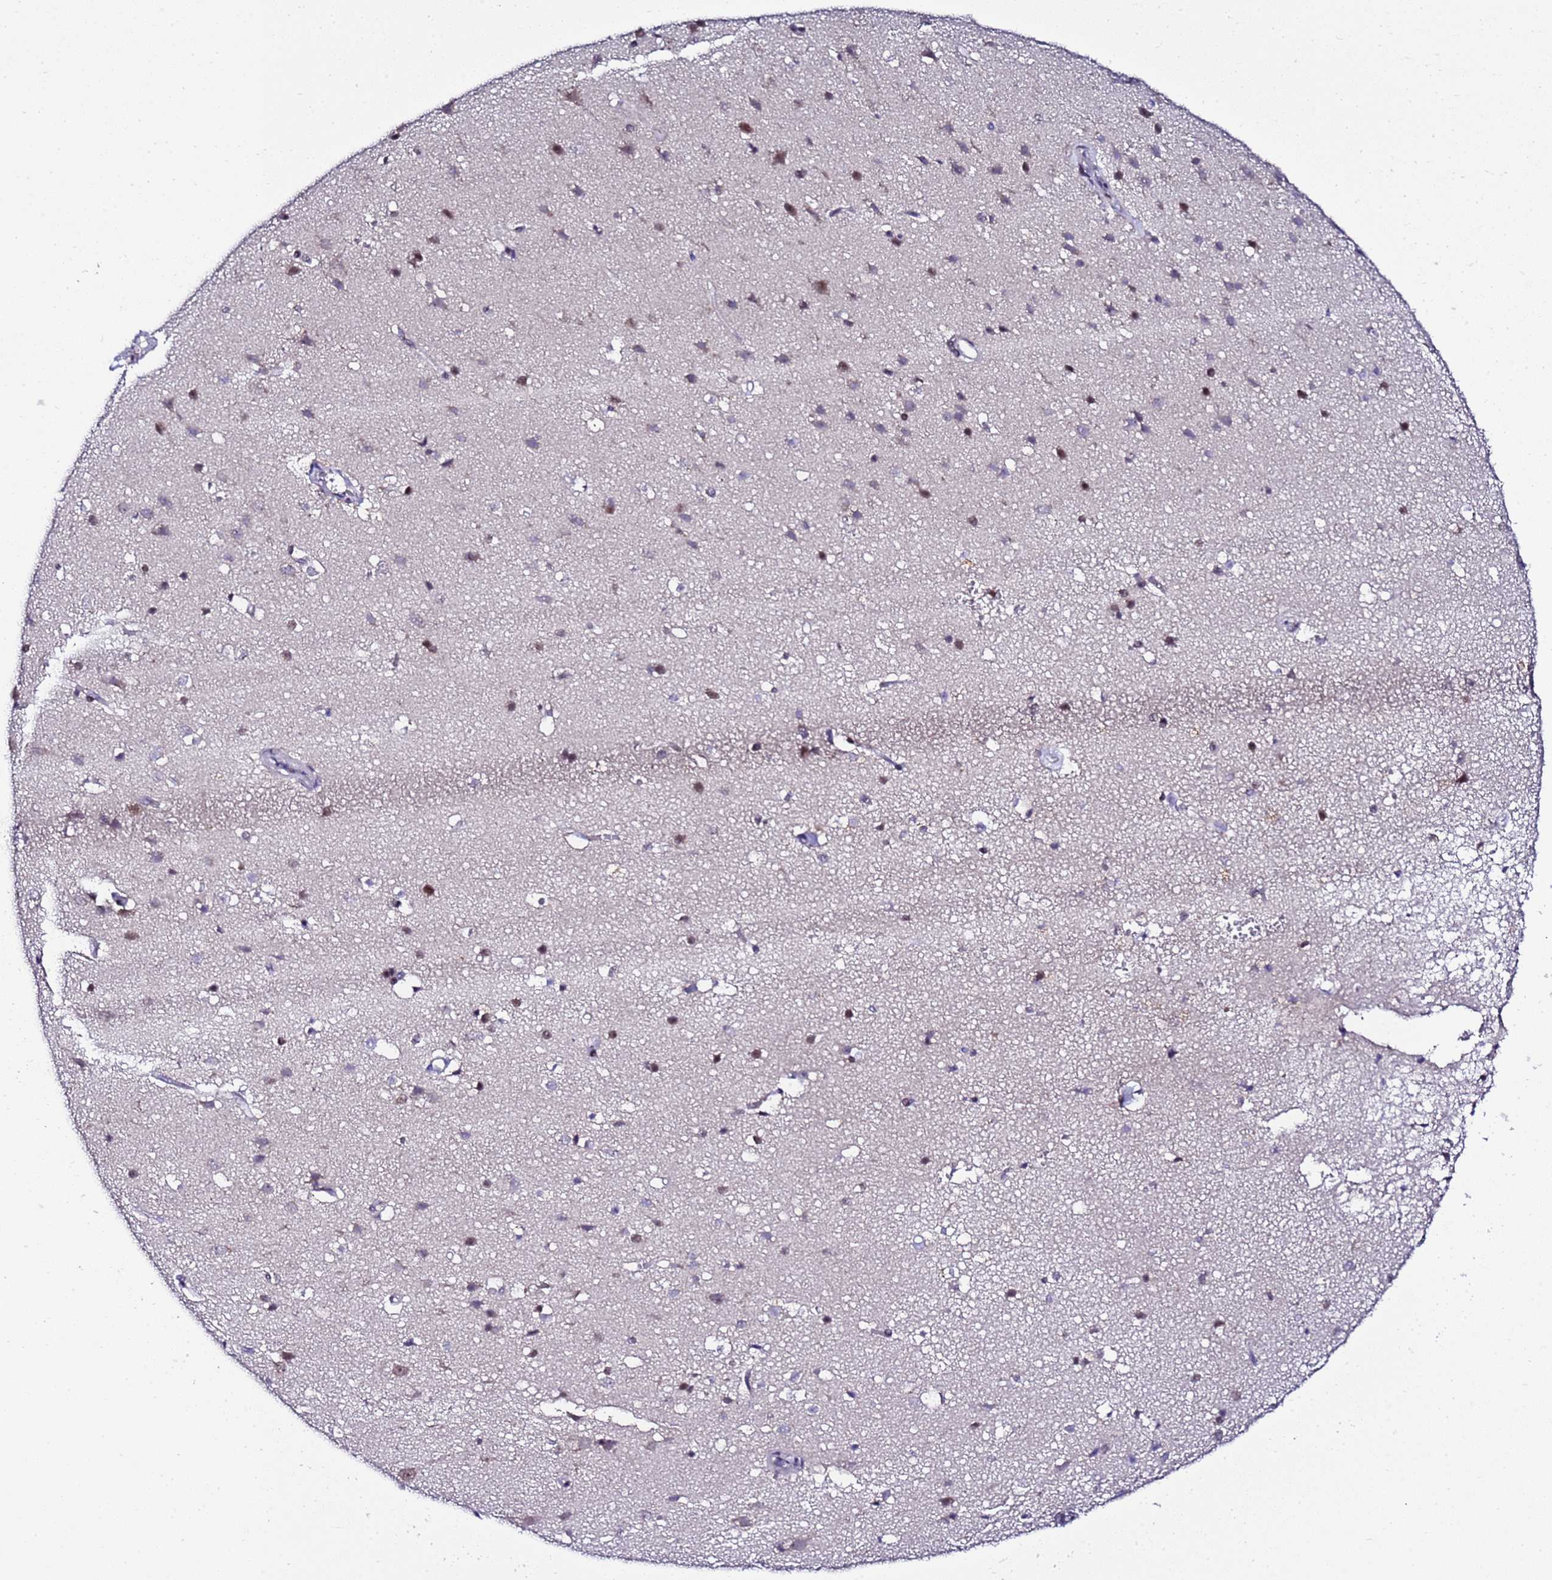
{"staining": {"intensity": "moderate", "quantity": "<25%", "location": "cytoplasmic/membranous"}, "tissue": "cerebral cortex", "cell_type": "Endothelial cells", "image_type": "normal", "snomed": [{"axis": "morphology", "description": "Normal tissue, NOS"}, {"axis": "topography", "description": "Cerebral cortex"}], "caption": "This image displays immunohistochemistry staining of normal cerebral cortex, with low moderate cytoplasmic/membranous positivity in about <25% of endothelial cells.", "gene": "C19orf47", "patient": {"sex": "male", "age": 54}}